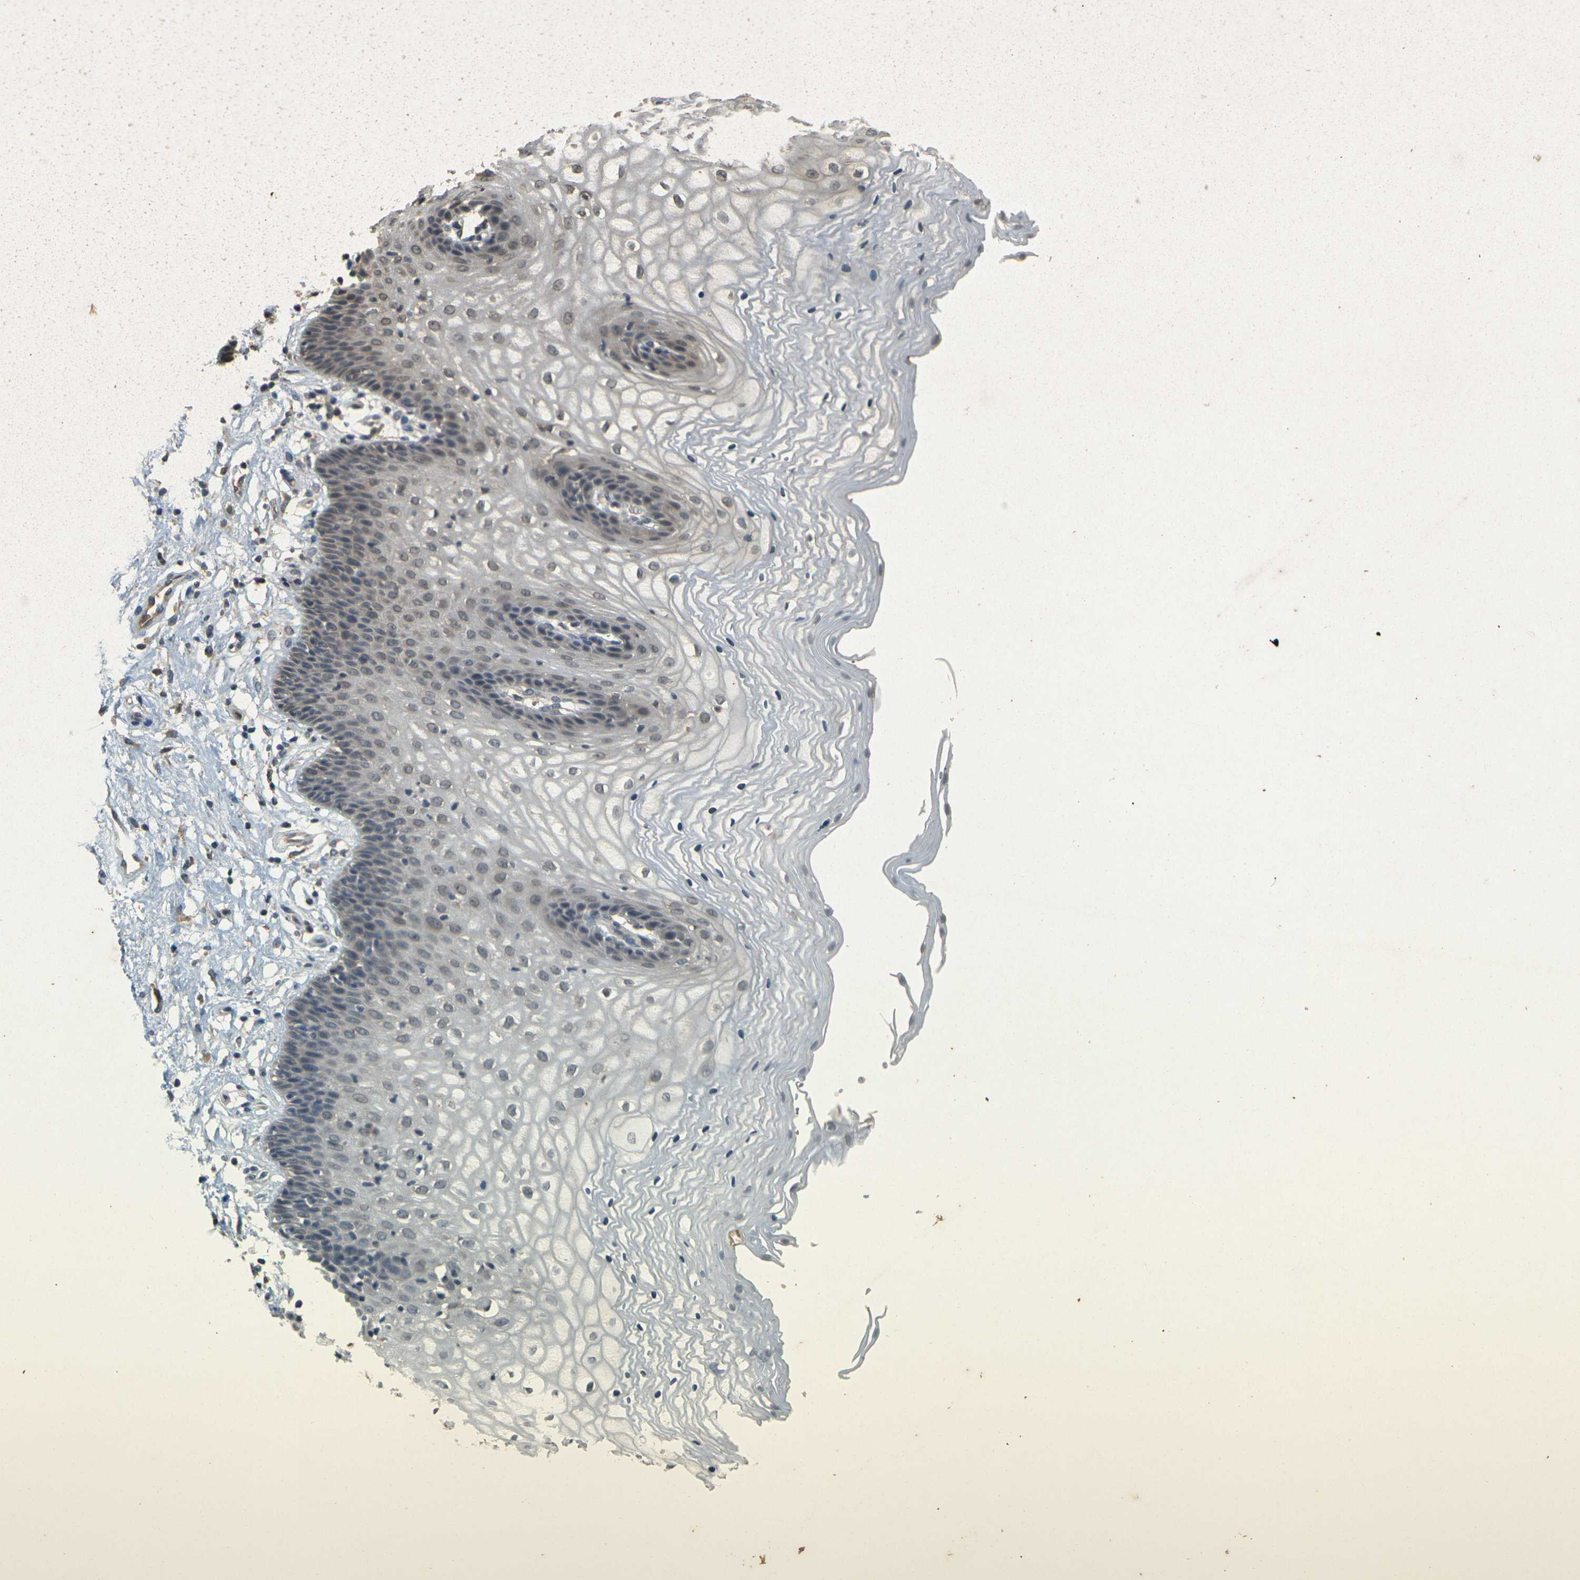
{"staining": {"intensity": "moderate", "quantity": "25%-75%", "location": "cytoplasmic/membranous,nuclear"}, "tissue": "vagina", "cell_type": "Squamous epithelial cells", "image_type": "normal", "snomed": [{"axis": "morphology", "description": "Normal tissue, NOS"}, {"axis": "topography", "description": "Vagina"}], "caption": "IHC micrograph of benign vagina: vagina stained using immunohistochemistry reveals medium levels of moderate protein expression localized specifically in the cytoplasmic/membranous,nuclear of squamous epithelial cells, appearing as a cytoplasmic/membranous,nuclear brown color.", "gene": "ERN1", "patient": {"sex": "female", "age": 34}}